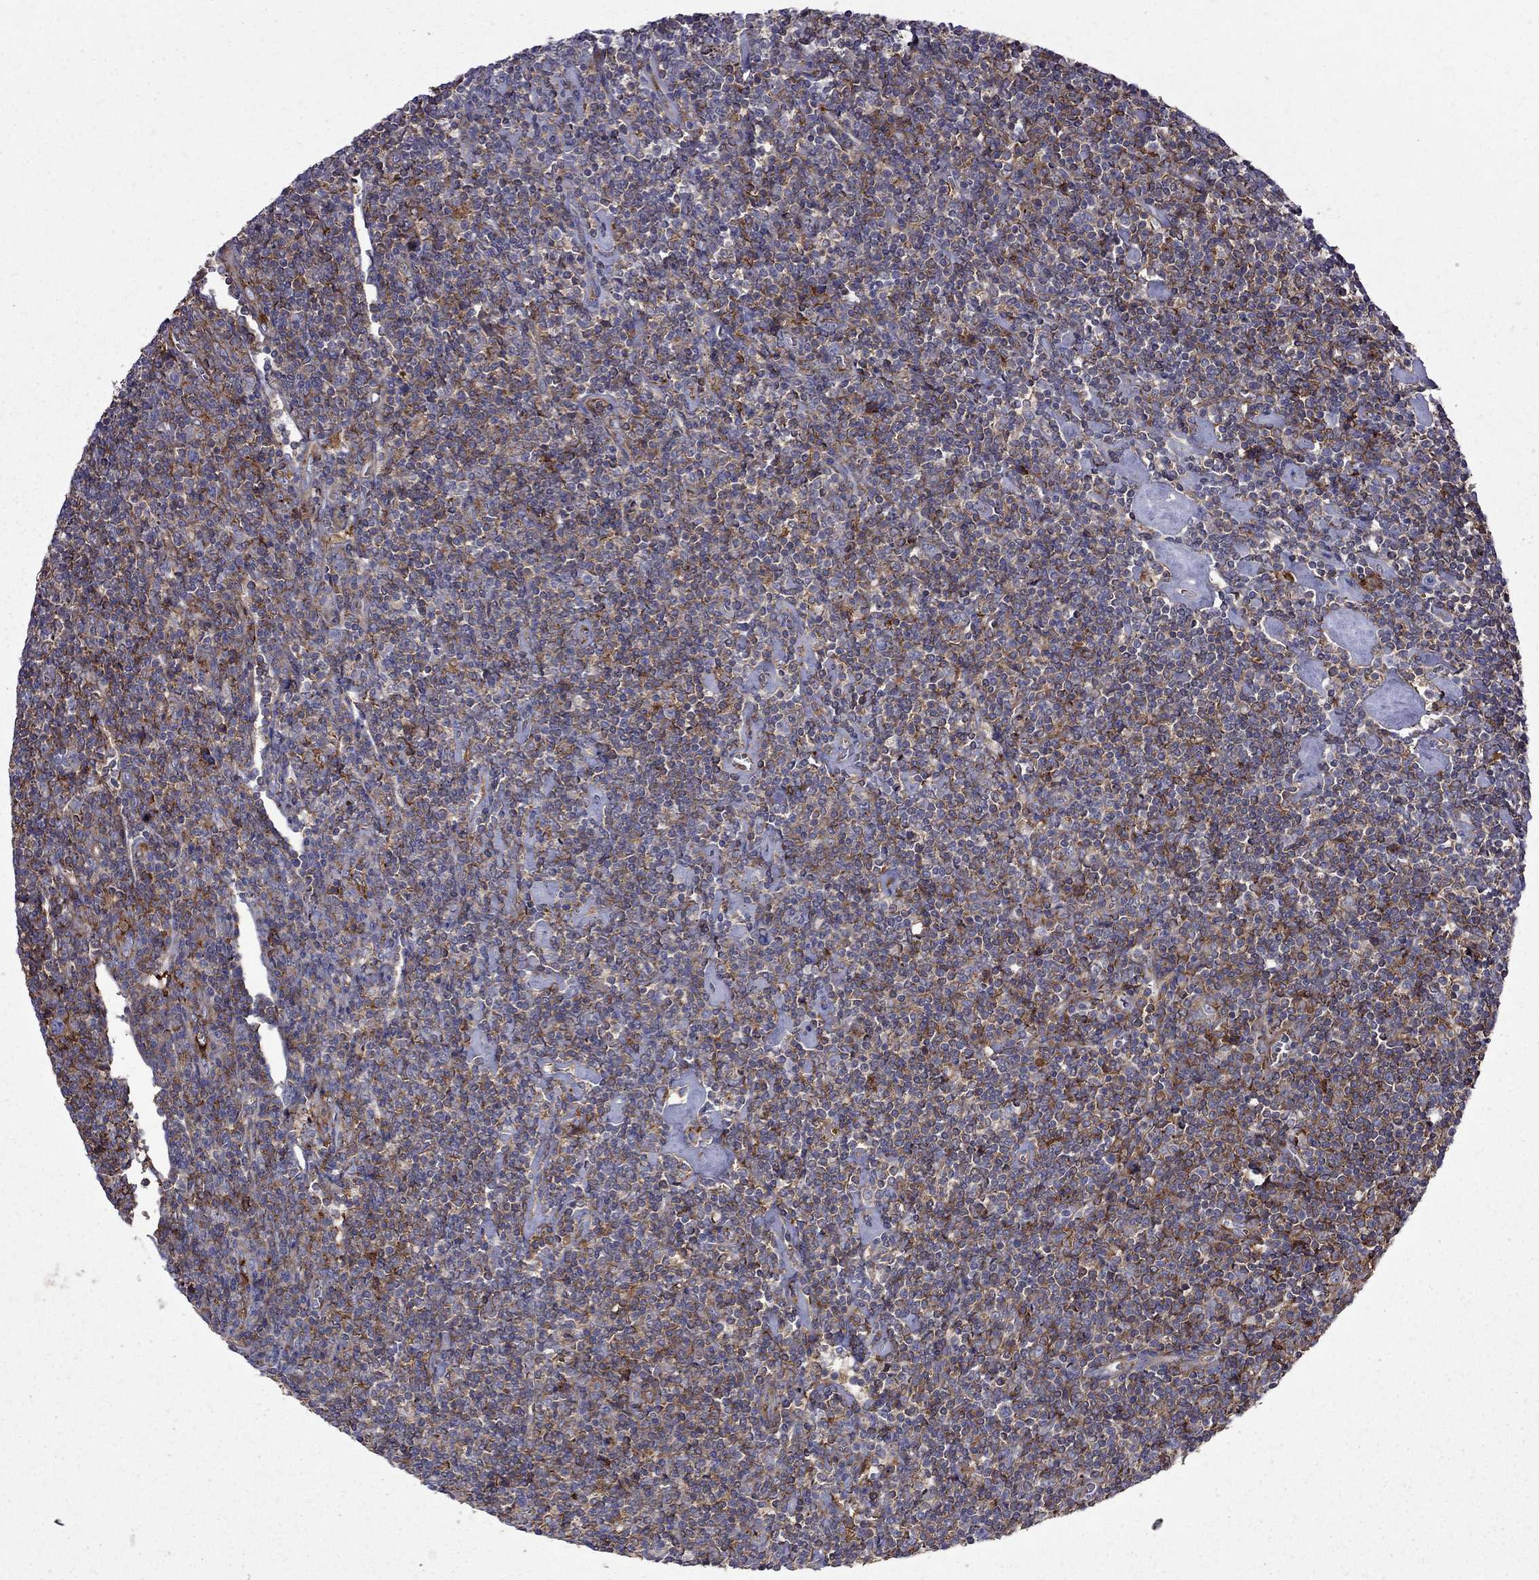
{"staining": {"intensity": "moderate", "quantity": "25%-75%", "location": "cytoplasmic/membranous"}, "tissue": "lymphoma", "cell_type": "Tumor cells", "image_type": "cancer", "snomed": [{"axis": "morphology", "description": "Hodgkin's disease, NOS"}, {"axis": "topography", "description": "Lymph node"}], "caption": "Hodgkin's disease tissue displays moderate cytoplasmic/membranous expression in about 25%-75% of tumor cells", "gene": "EIF4E3", "patient": {"sex": "male", "age": 40}}